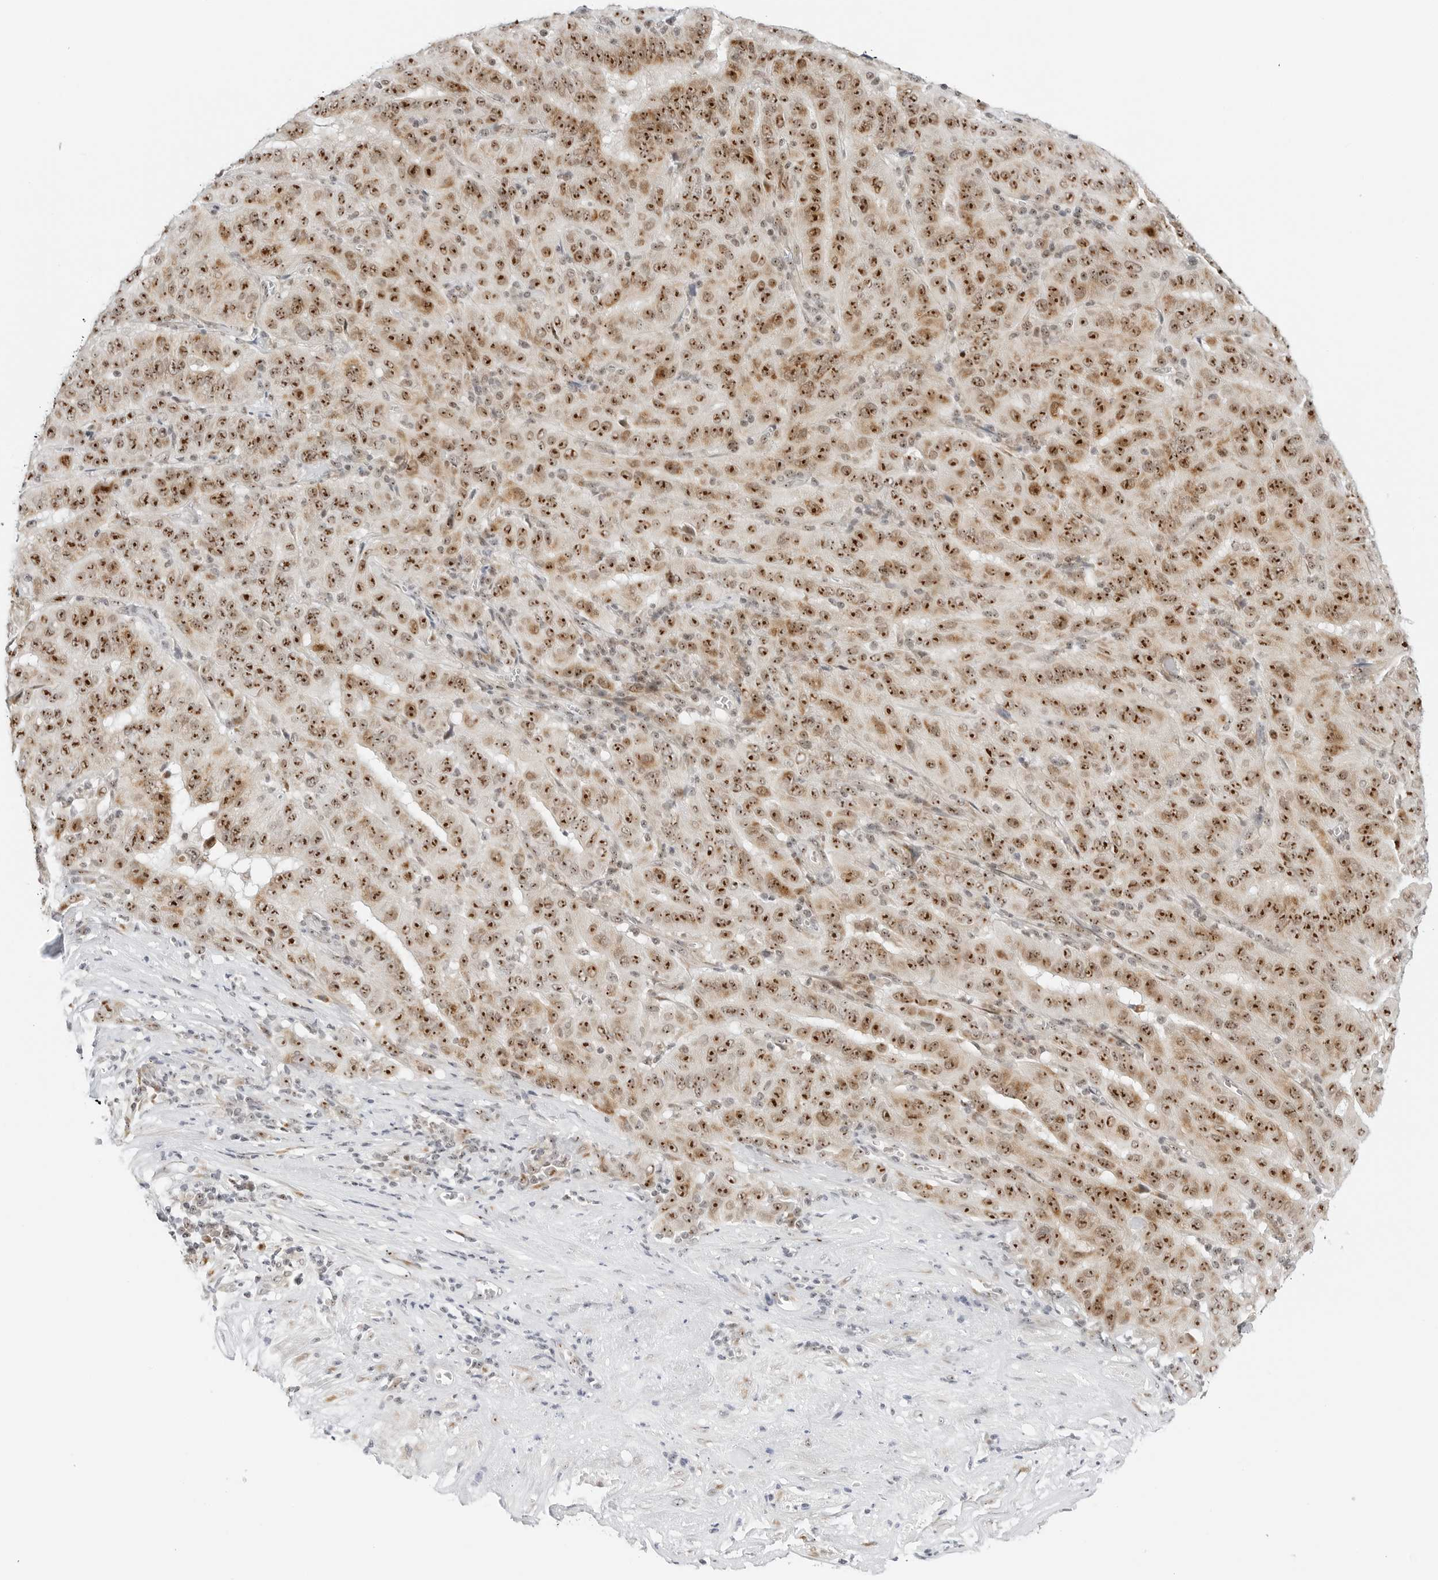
{"staining": {"intensity": "strong", "quantity": ">75%", "location": "cytoplasmic/membranous,nuclear"}, "tissue": "pancreatic cancer", "cell_type": "Tumor cells", "image_type": "cancer", "snomed": [{"axis": "morphology", "description": "Adenocarcinoma, NOS"}, {"axis": "topography", "description": "Pancreas"}], "caption": "There is high levels of strong cytoplasmic/membranous and nuclear expression in tumor cells of pancreatic cancer (adenocarcinoma), as demonstrated by immunohistochemical staining (brown color).", "gene": "RIMKLA", "patient": {"sex": "male", "age": 63}}